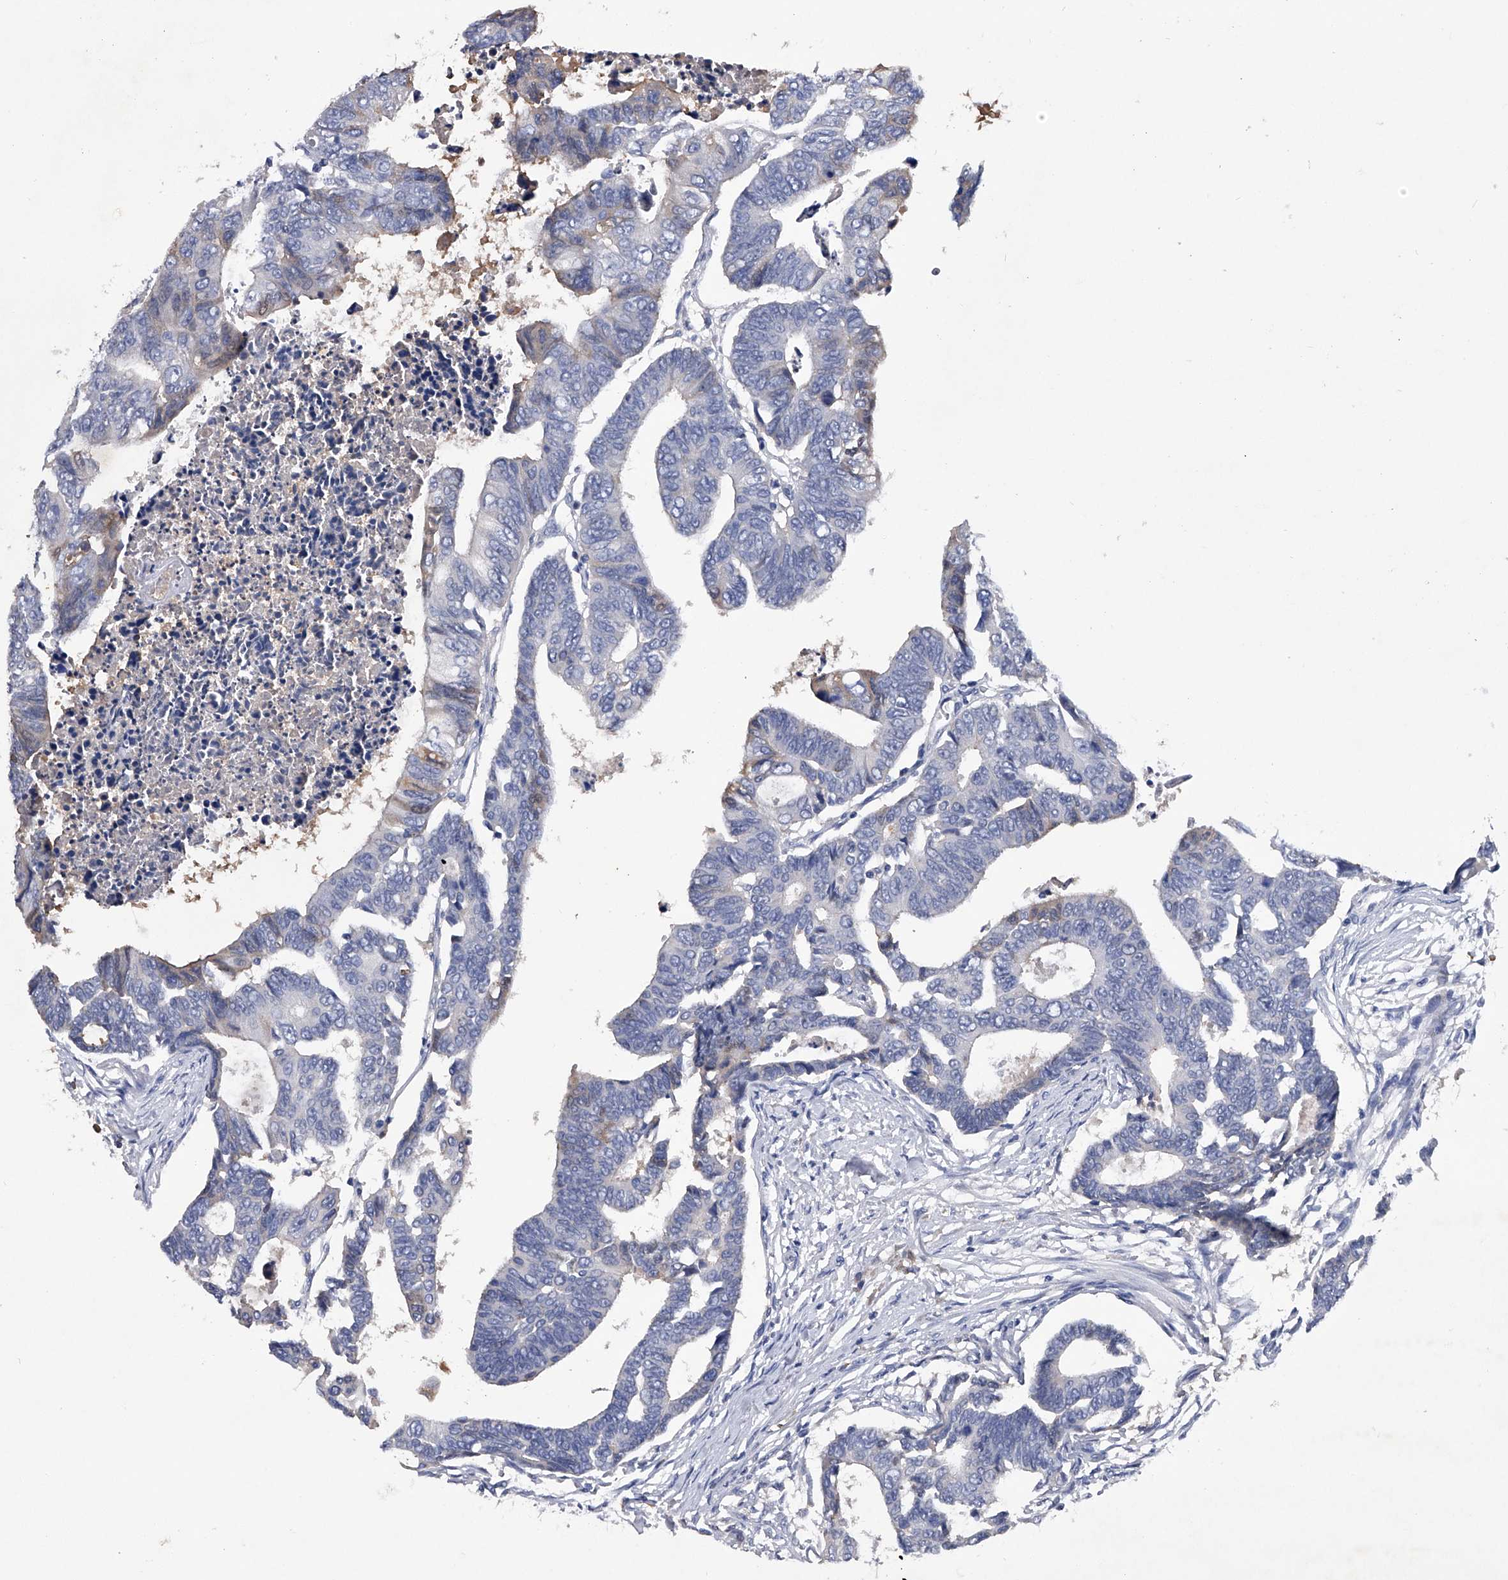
{"staining": {"intensity": "weak", "quantity": "<25%", "location": "cytoplasmic/membranous"}, "tissue": "colorectal cancer", "cell_type": "Tumor cells", "image_type": "cancer", "snomed": [{"axis": "morphology", "description": "Adenocarcinoma, NOS"}, {"axis": "topography", "description": "Rectum"}], "caption": "Immunohistochemistry image of neoplastic tissue: human colorectal cancer (adenocarcinoma) stained with DAB demonstrates no significant protein positivity in tumor cells.", "gene": "ASNS", "patient": {"sex": "female", "age": 65}}